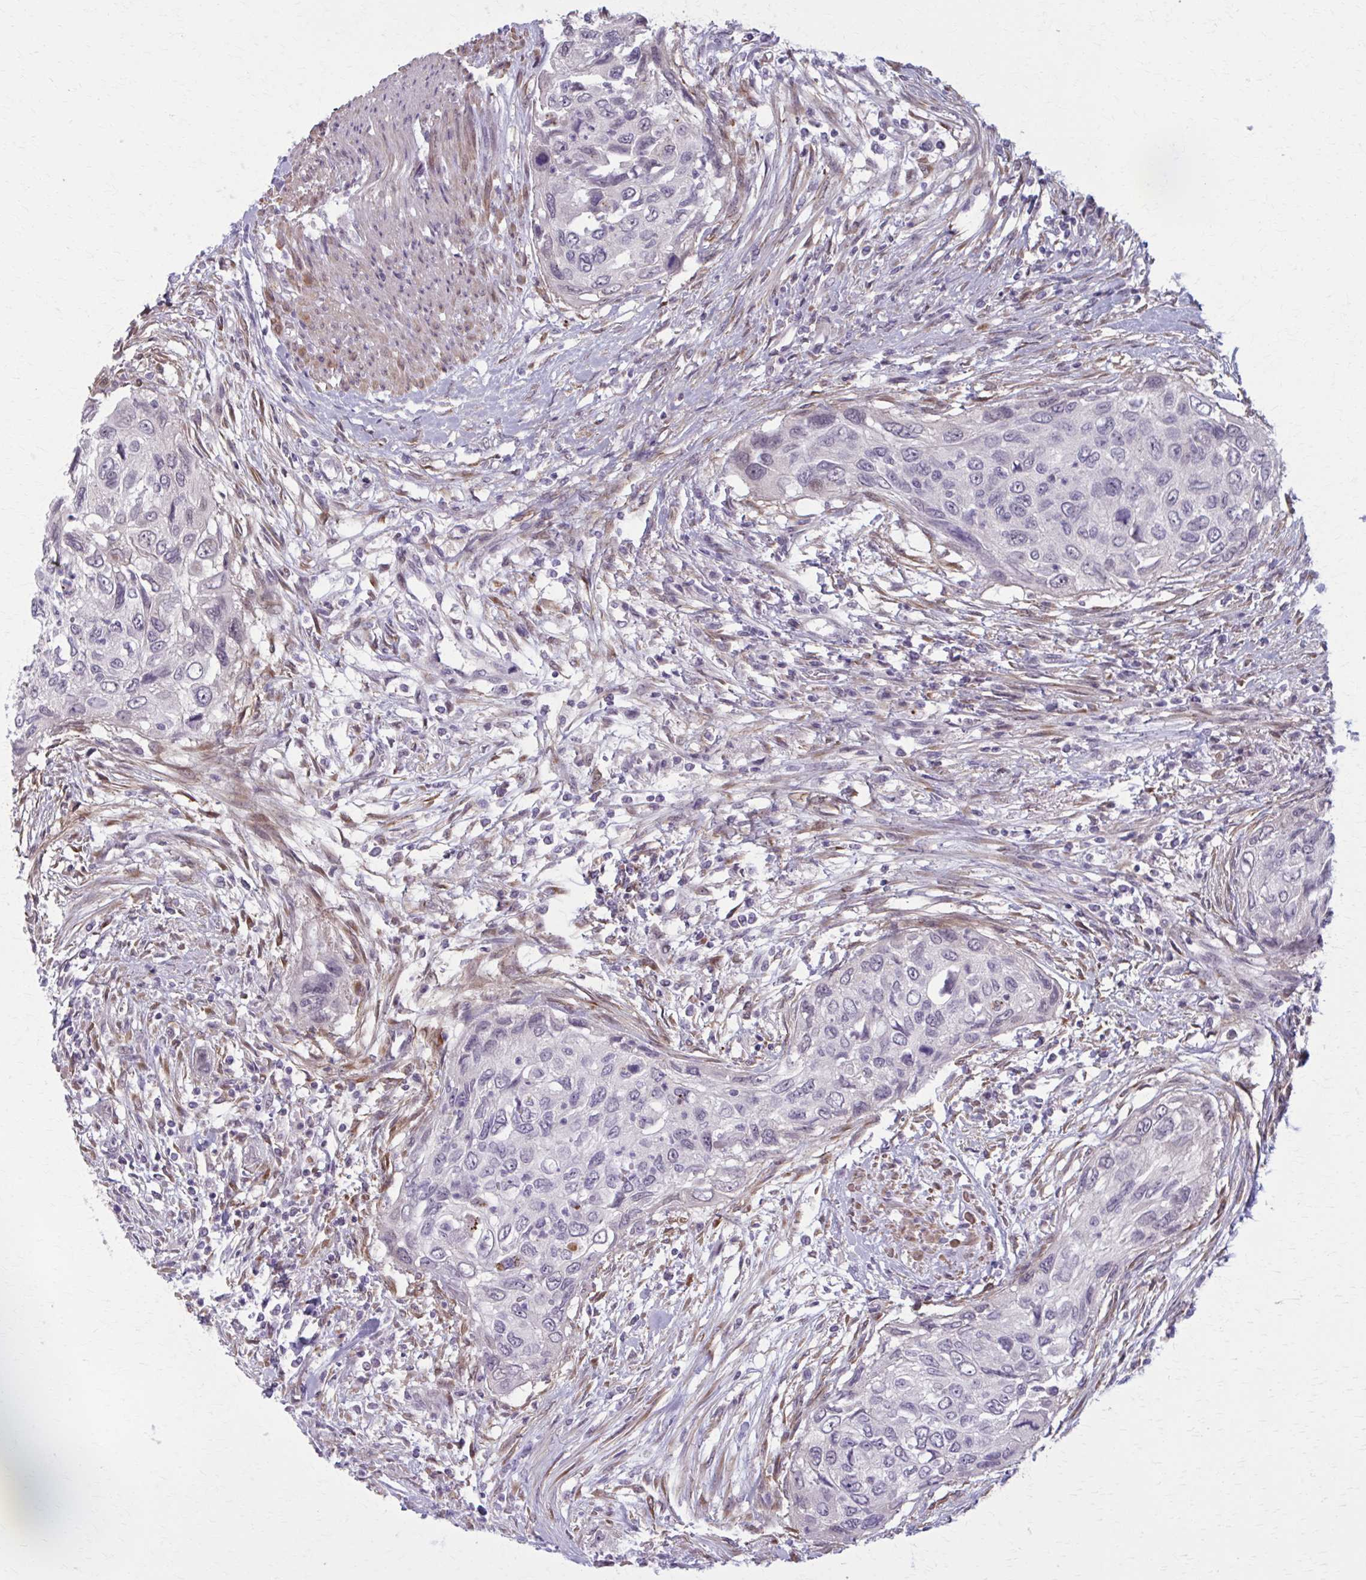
{"staining": {"intensity": "negative", "quantity": "none", "location": "none"}, "tissue": "urothelial cancer", "cell_type": "Tumor cells", "image_type": "cancer", "snomed": [{"axis": "morphology", "description": "Urothelial carcinoma, High grade"}, {"axis": "topography", "description": "Urinary bladder"}], "caption": "Photomicrograph shows no protein staining in tumor cells of urothelial carcinoma (high-grade) tissue.", "gene": "NUMBL", "patient": {"sex": "female", "age": 60}}